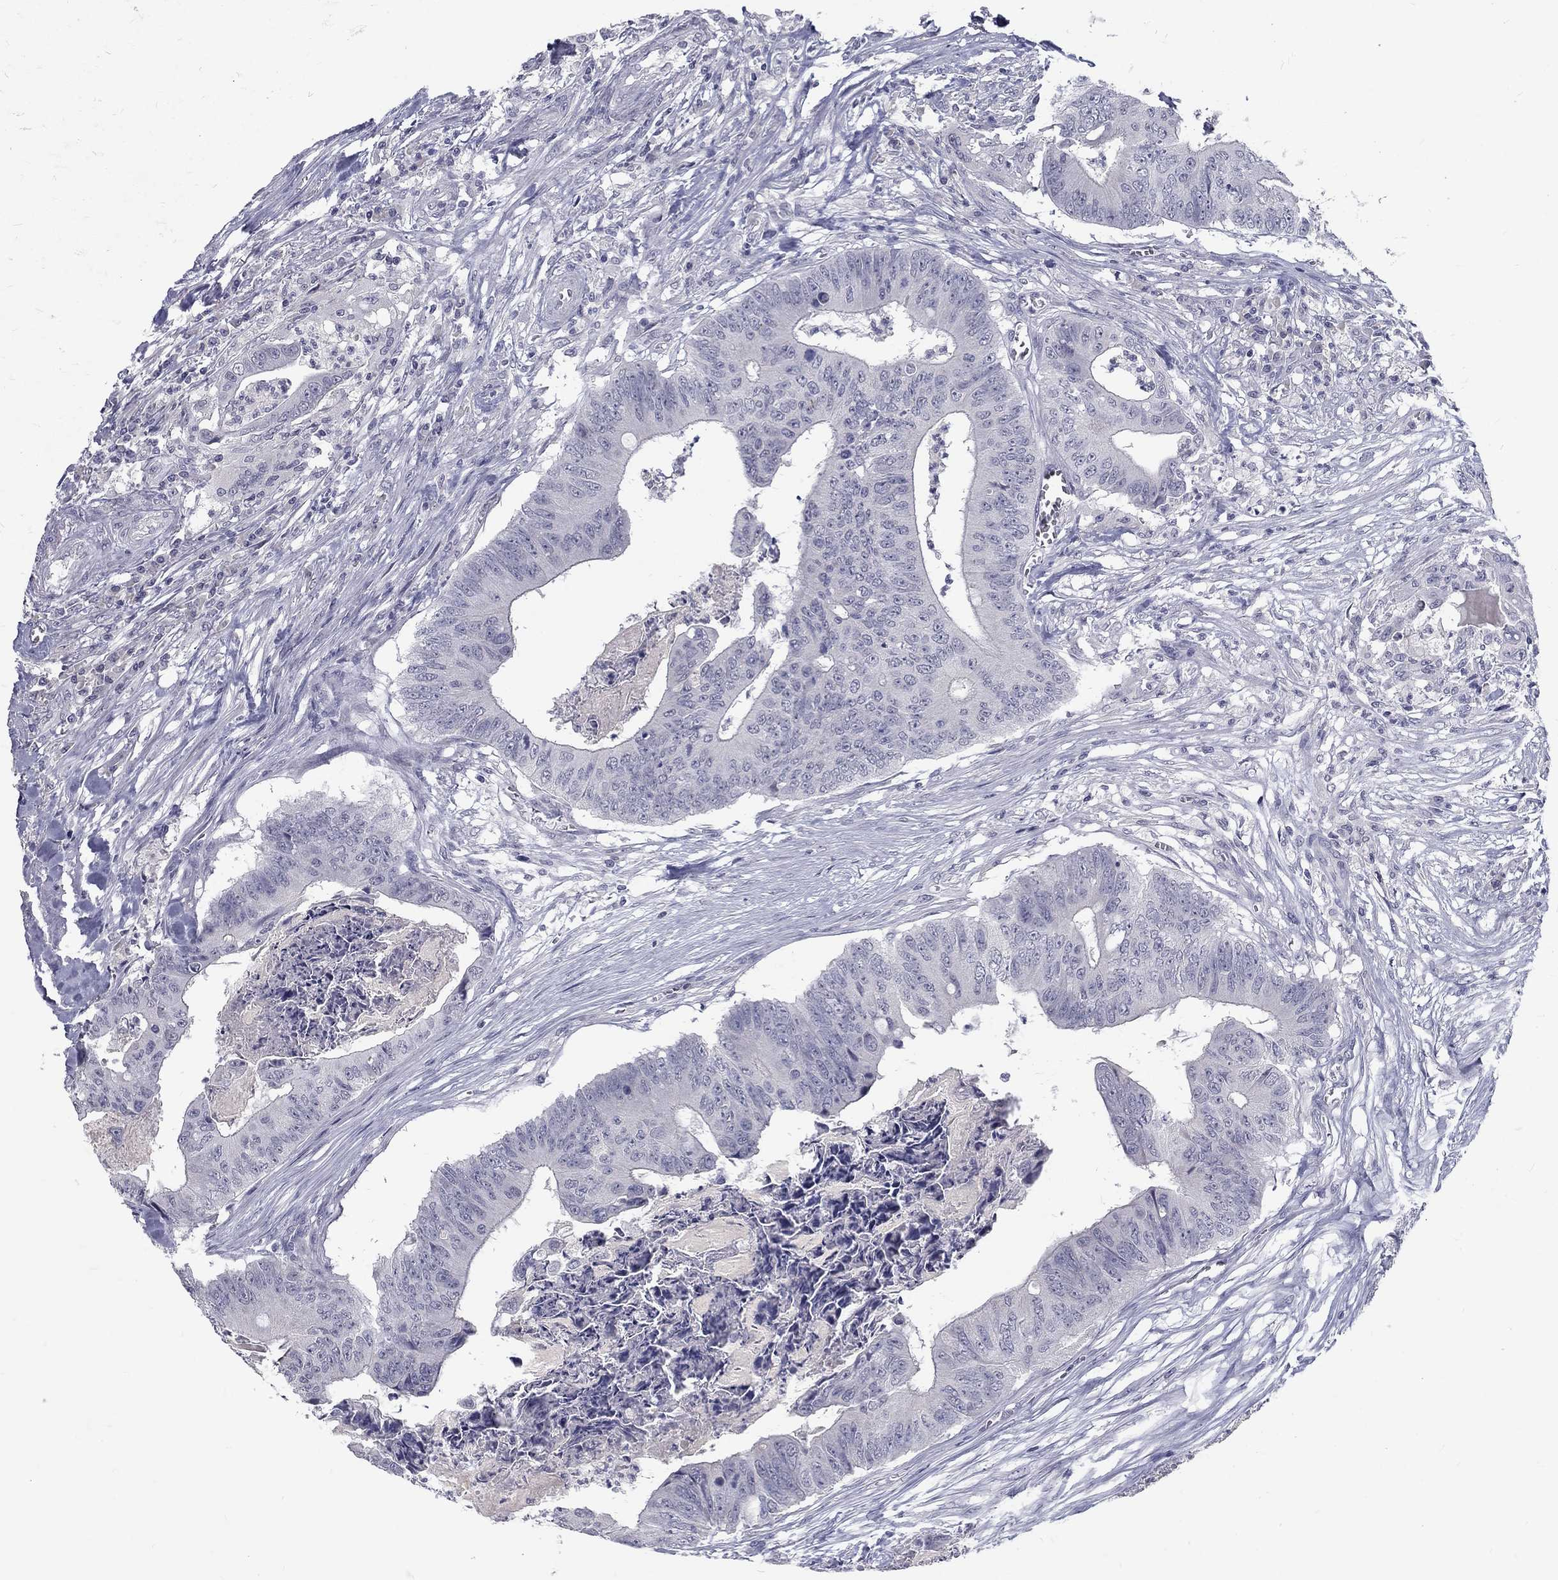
{"staining": {"intensity": "negative", "quantity": "none", "location": "none"}, "tissue": "colorectal cancer", "cell_type": "Tumor cells", "image_type": "cancer", "snomed": [{"axis": "morphology", "description": "Adenocarcinoma, NOS"}, {"axis": "topography", "description": "Colon"}], "caption": "An IHC image of colorectal cancer is shown. There is no staining in tumor cells of colorectal cancer.", "gene": "NOS1", "patient": {"sex": "male", "age": 84}}